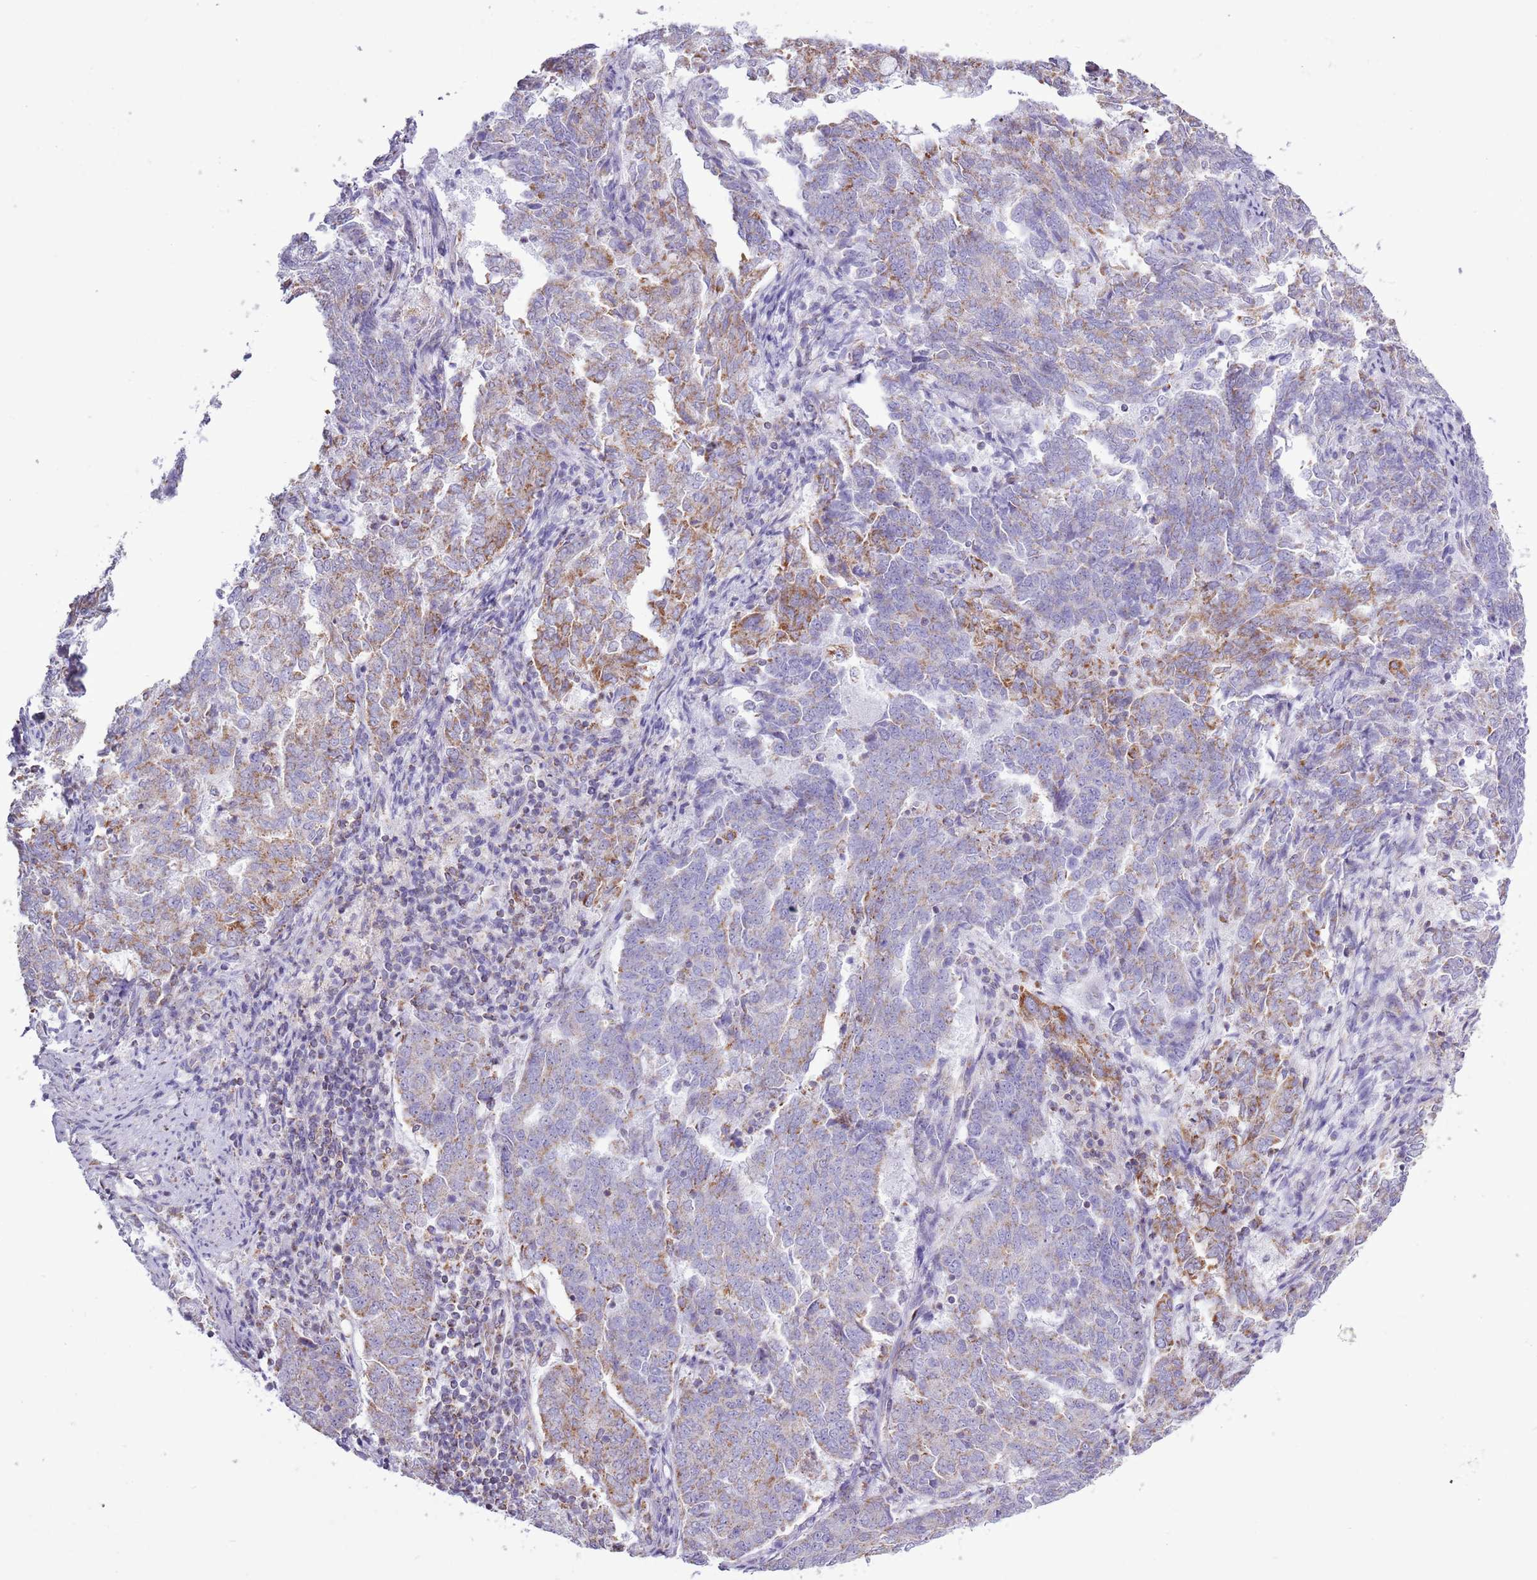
{"staining": {"intensity": "moderate", "quantity": "25%-75%", "location": "cytoplasmic/membranous"}, "tissue": "endometrial cancer", "cell_type": "Tumor cells", "image_type": "cancer", "snomed": [{"axis": "morphology", "description": "Adenocarcinoma, NOS"}, {"axis": "topography", "description": "Endometrium"}], "caption": "Tumor cells demonstrate medium levels of moderate cytoplasmic/membranous staining in approximately 25%-75% of cells in human endometrial adenocarcinoma.", "gene": "SLC23A1", "patient": {"sex": "female", "age": 80}}